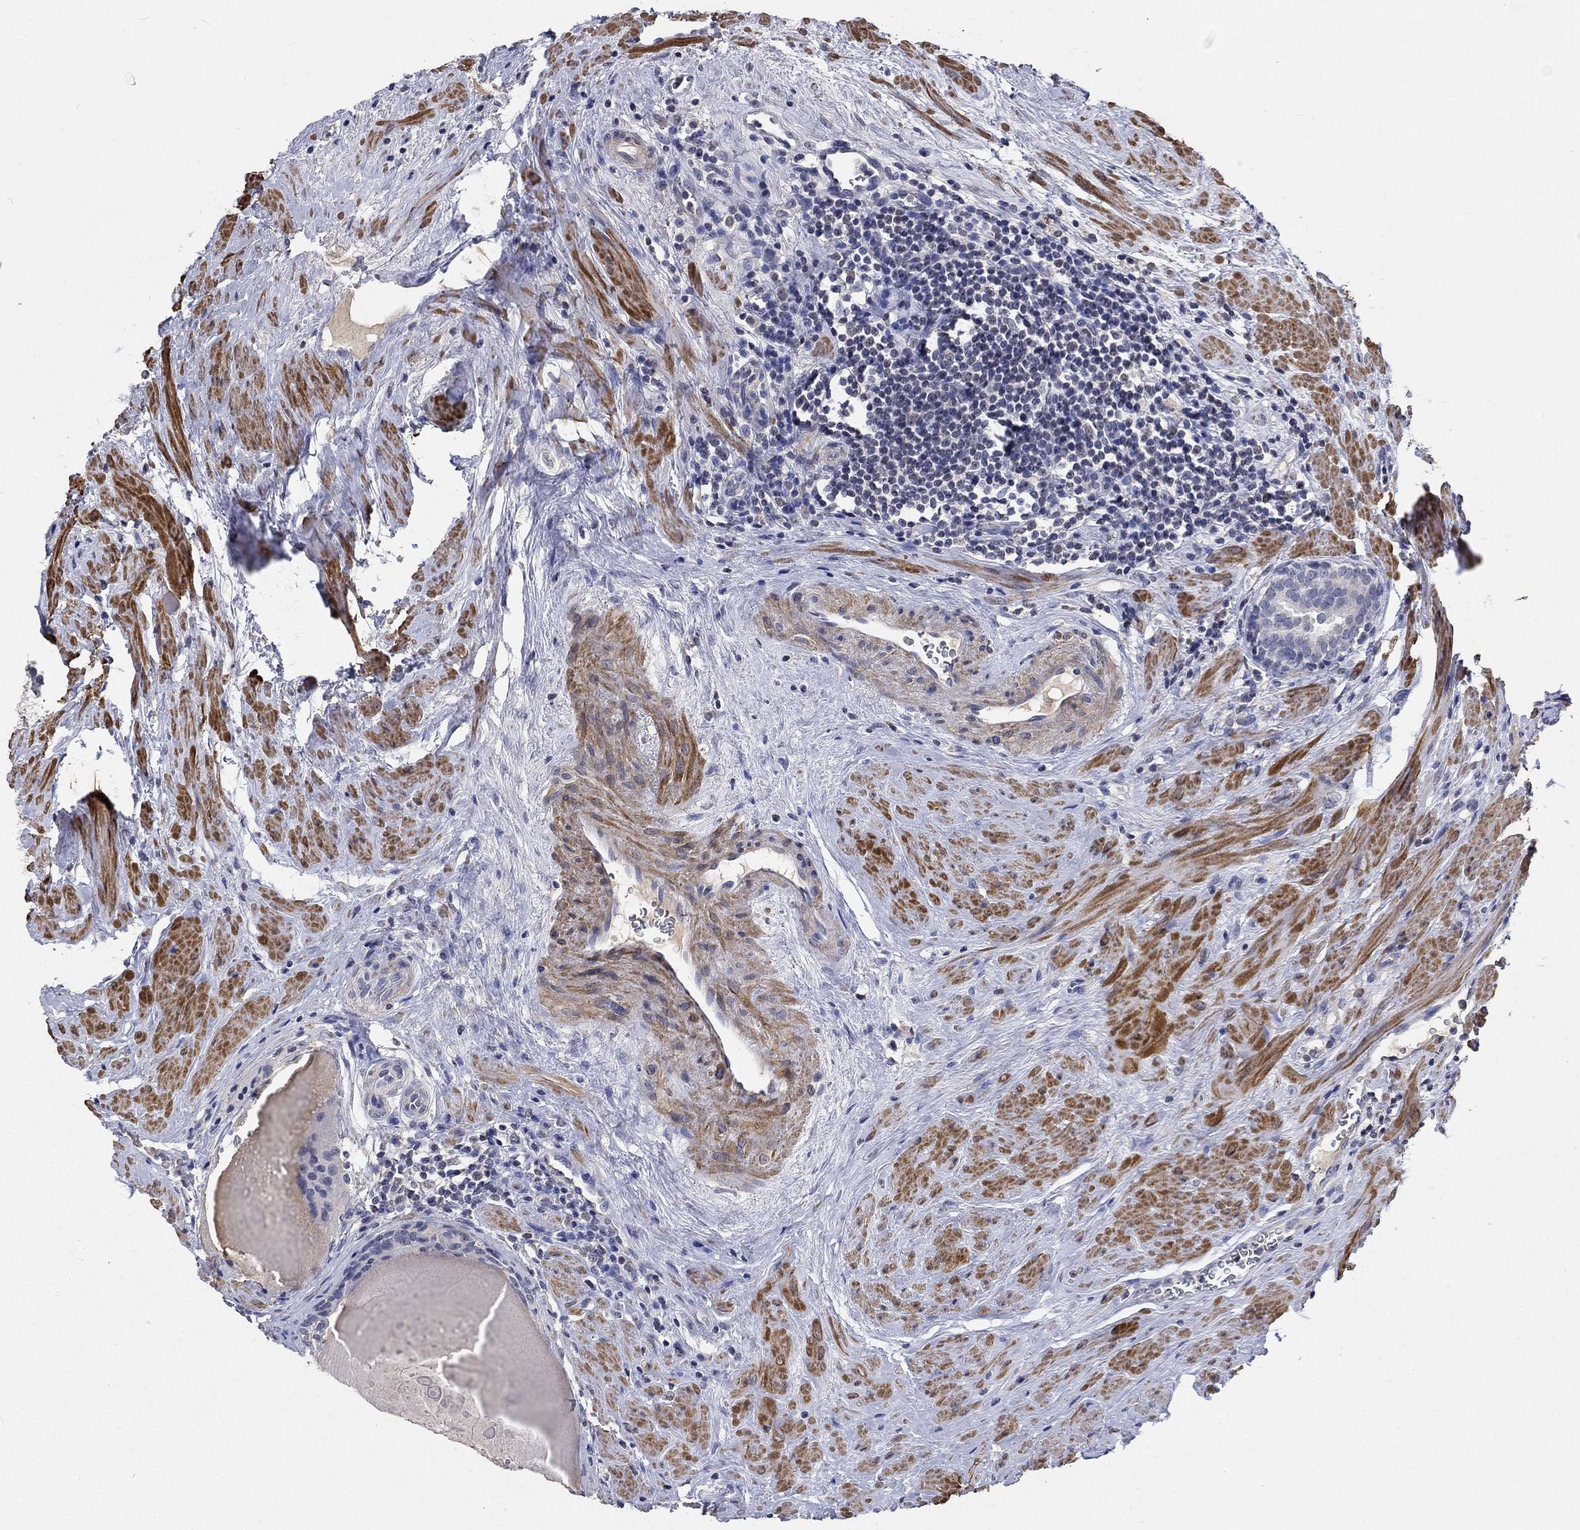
{"staining": {"intensity": "negative", "quantity": "none", "location": "none"}, "tissue": "prostate cancer", "cell_type": "Tumor cells", "image_type": "cancer", "snomed": [{"axis": "morphology", "description": "Adenocarcinoma, NOS"}, {"axis": "morphology", "description": "Adenocarcinoma, High grade"}, {"axis": "topography", "description": "Prostate"}], "caption": "An image of human prostate high-grade adenocarcinoma is negative for staining in tumor cells. The staining was performed using DAB (3,3'-diaminobenzidine) to visualize the protein expression in brown, while the nuclei were stained in blue with hematoxylin (Magnification: 20x).", "gene": "ZBTB18", "patient": {"sex": "male", "age": 64}}